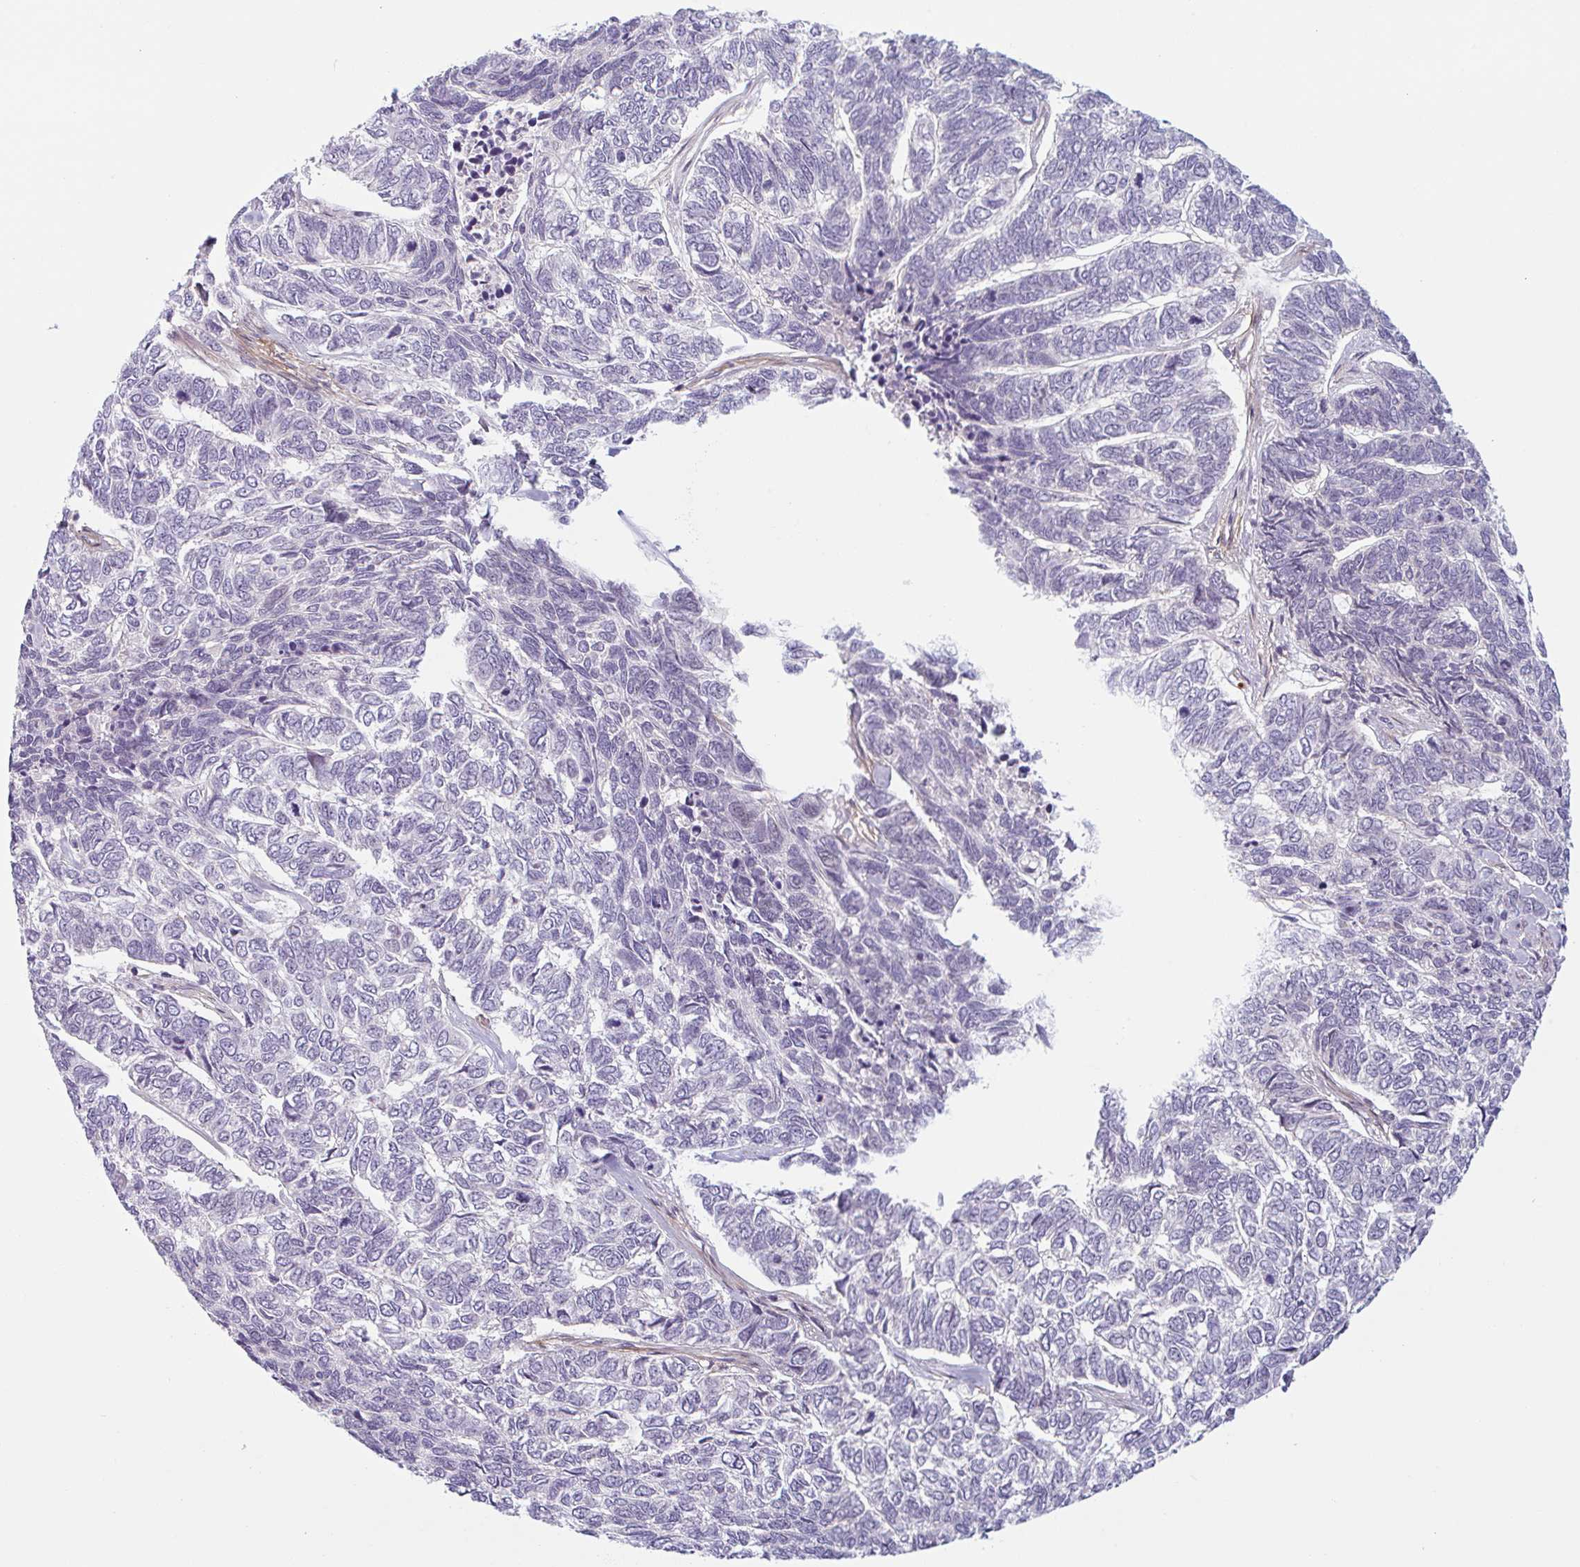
{"staining": {"intensity": "negative", "quantity": "none", "location": "none"}, "tissue": "skin cancer", "cell_type": "Tumor cells", "image_type": "cancer", "snomed": [{"axis": "morphology", "description": "Basal cell carcinoma"}, {"axis": "topography", "description": "Skin"}], "caption": "The histopathology image shows no significant positivity in tumor cells of skin basal cell carcinoma.", "gene": "TMEM119", "patient": {"sex": "female", "age": 65}}